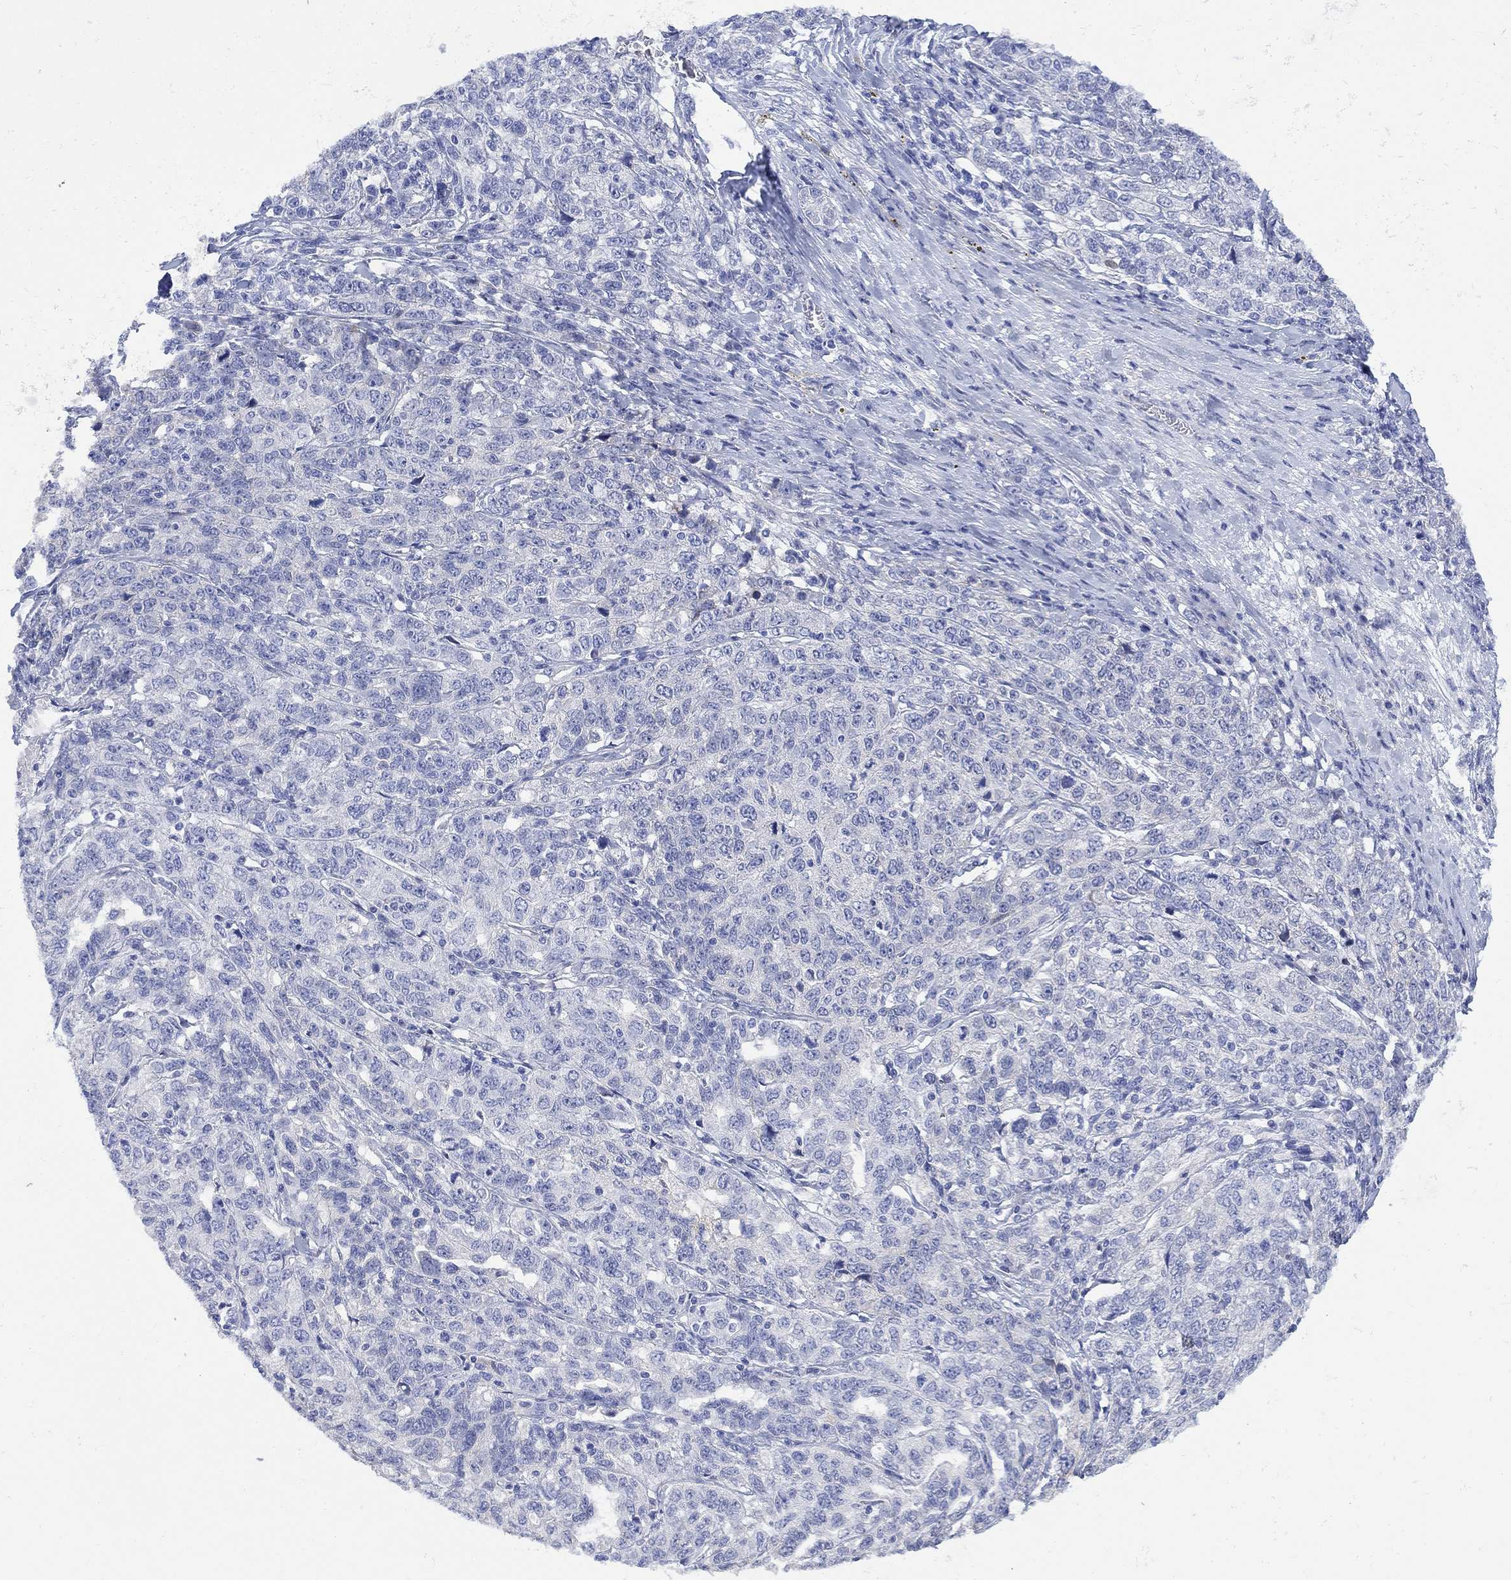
{"staining": {"intensity": "negative", "quantity": "none", "location": "none"}, "tissue": "ovarian cancer", "cell_type": "Tumor cells", "image_type": "cancer", "snomed": [{"axis": "morphology", "description": "Cystadenocarcinoma, serous, NOS"}, {"axis": "topography", "description": "Ovary"}], "caption": "Tumor cells show no significant protein staining in ovarian serous cystadenocarcinoma.", "gene": "MYL1", "patient": {"sex": "female", "age": 71}}